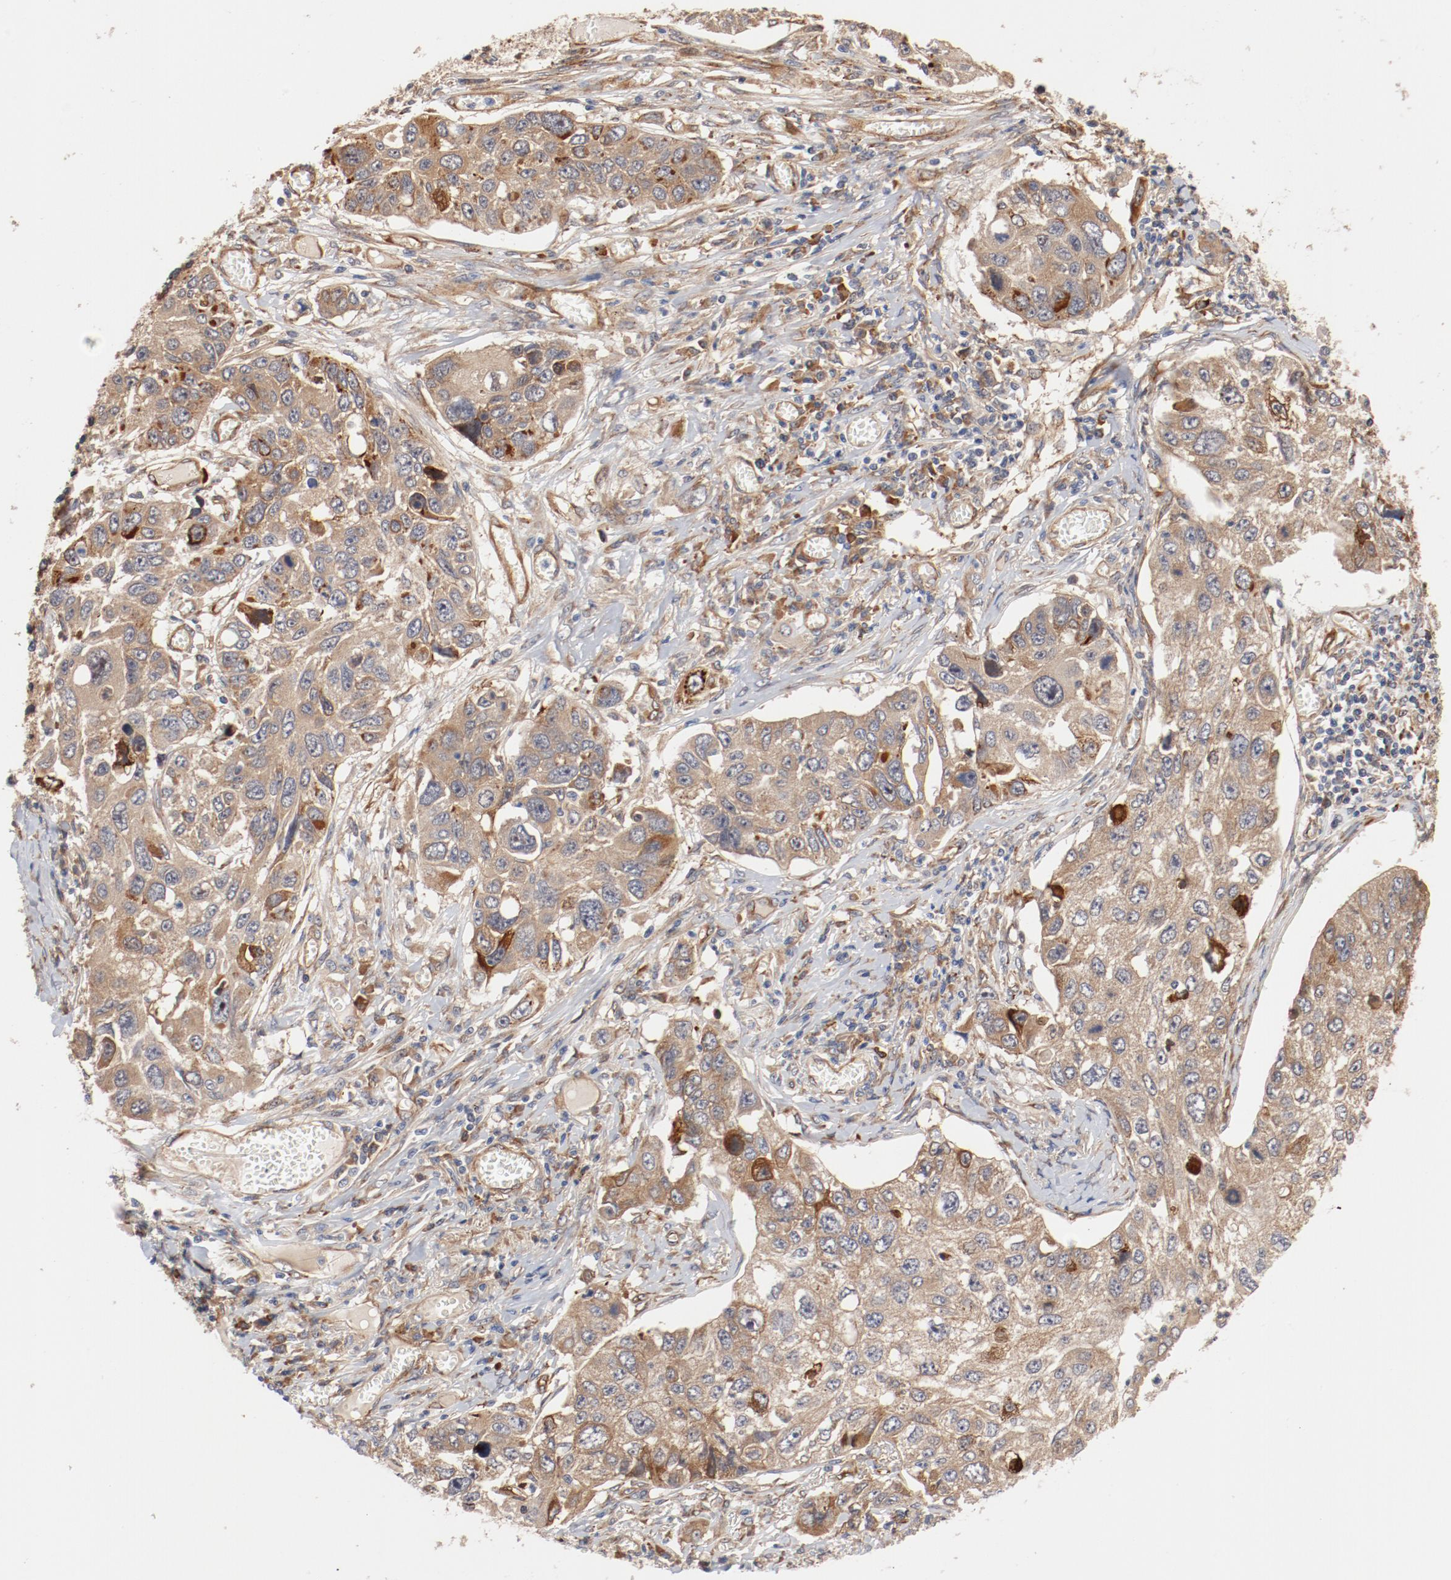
{"staining": {"intensity": "moderate", "quantity": ">75%", "location": "cytoplasmic/membranous"}, "tissue": "lung cancer", "cell_type": "Tumor cells", "image_type": "cancer", "snomed": [{"axis": "morphology", "description": "Squamous cell carcinoma, NOS"}, {"axis": "topography", "description": "Lung"}], "caption": "This histopathology image exhibits lung squamous cell carcinoma stained with immunohistochemistry (IHC) to label a protein in brown. The cytoplasmic/membranous of tumor cells show moderate positivity for the protein. Nuclei are counter-stained blue.", "gene": "PITPNM2", "patient": {"sex": "male", "age": 71}}